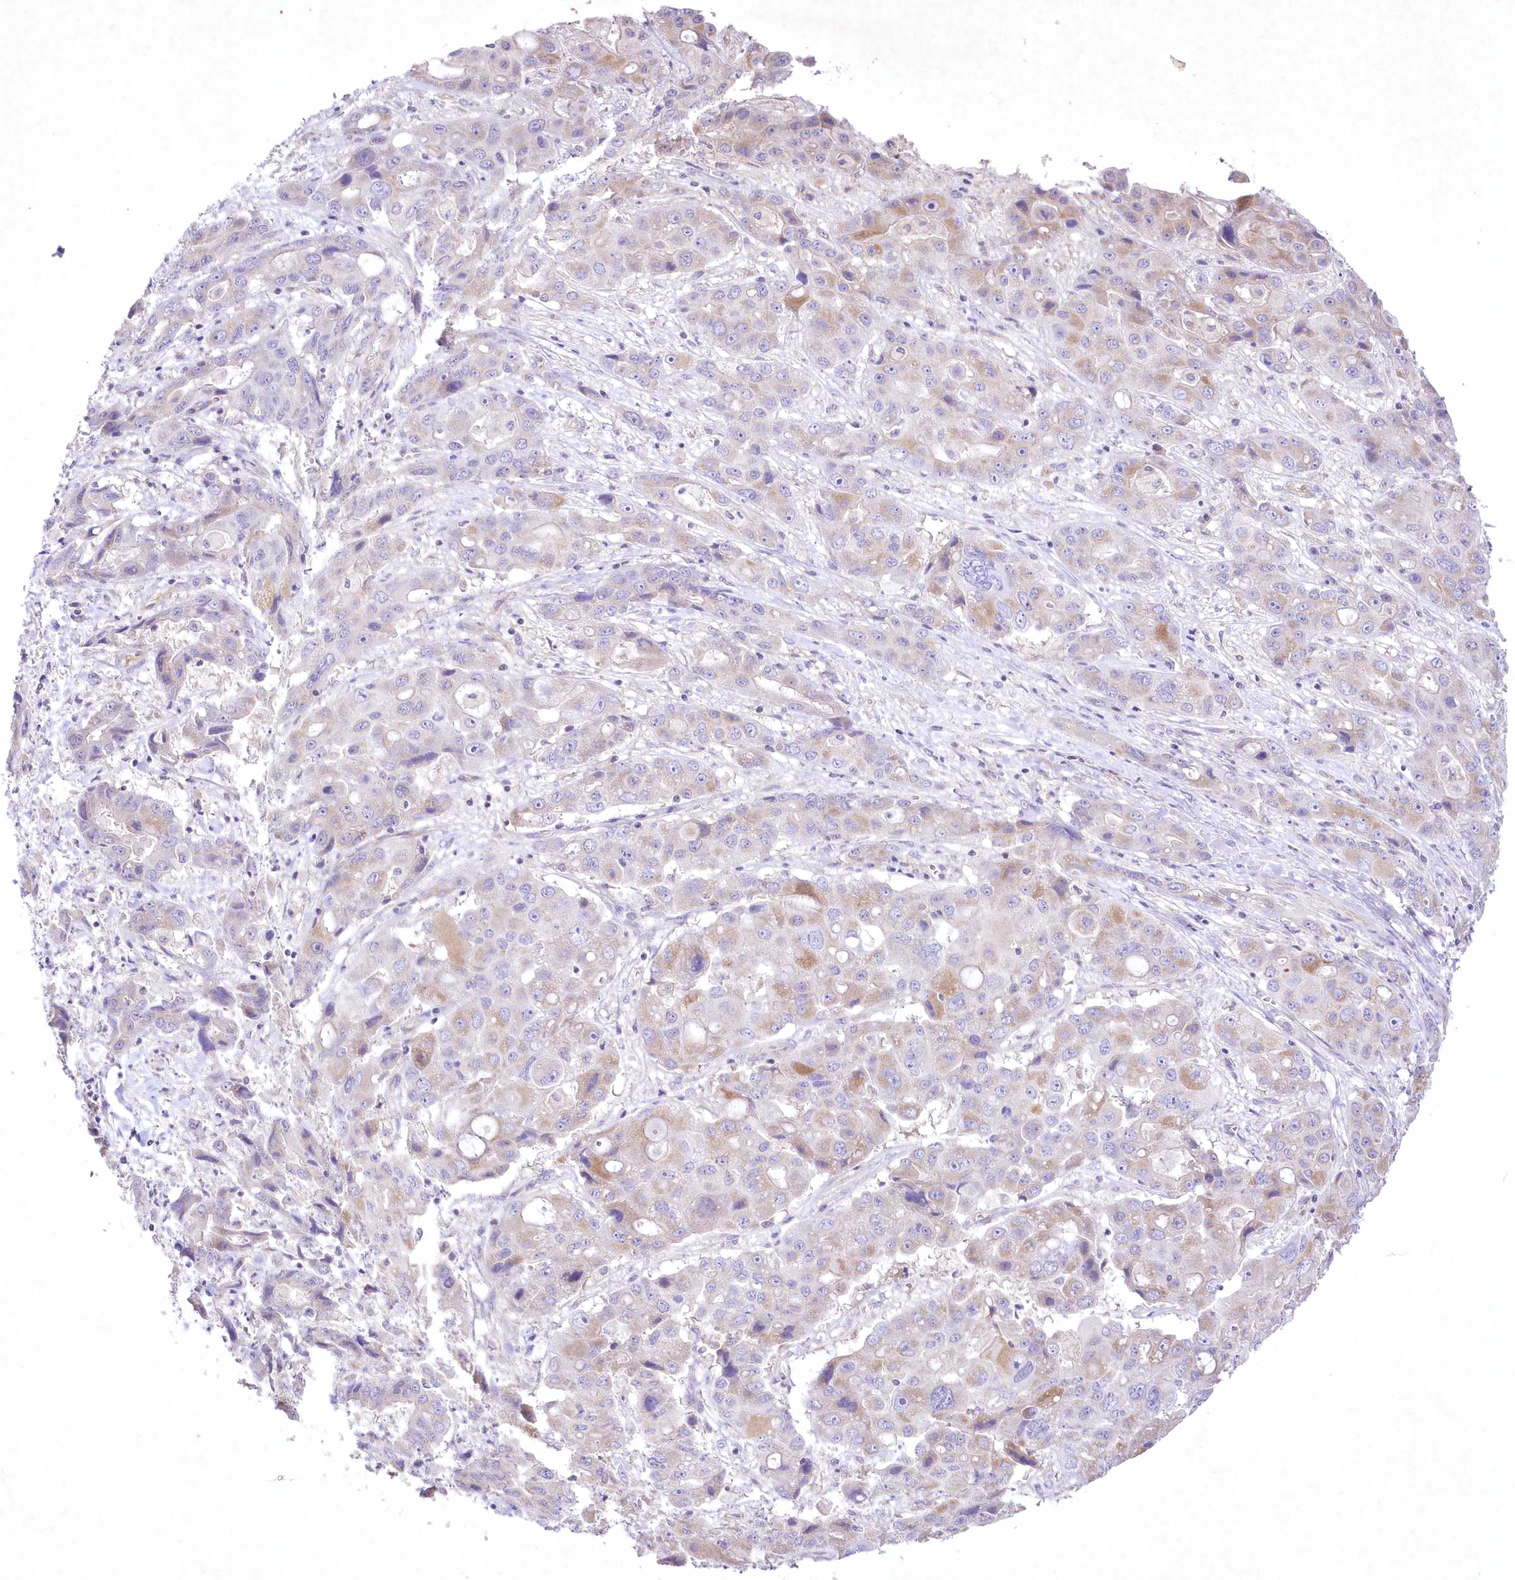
{"staining": {"intensity": "weak", "quantity": "<25%", "location": "cytoplasmic/membranous"}, "tissue": "liver cancer", "cell_type": "Tumor cells", "image_type": "cancer", "snomed": [{"axis": "morphology", "description": "Cholangiocarcinoma"}, {"axis": "topography", "description": "Liver"}], "caption": "Immunohistochemistry image of liver cholangiocarcinoma stained for a protein (brown), which displays no expression in tumor cells.", "gene": "ITSN2", "patient": {"sex": "male", "age": 67}}